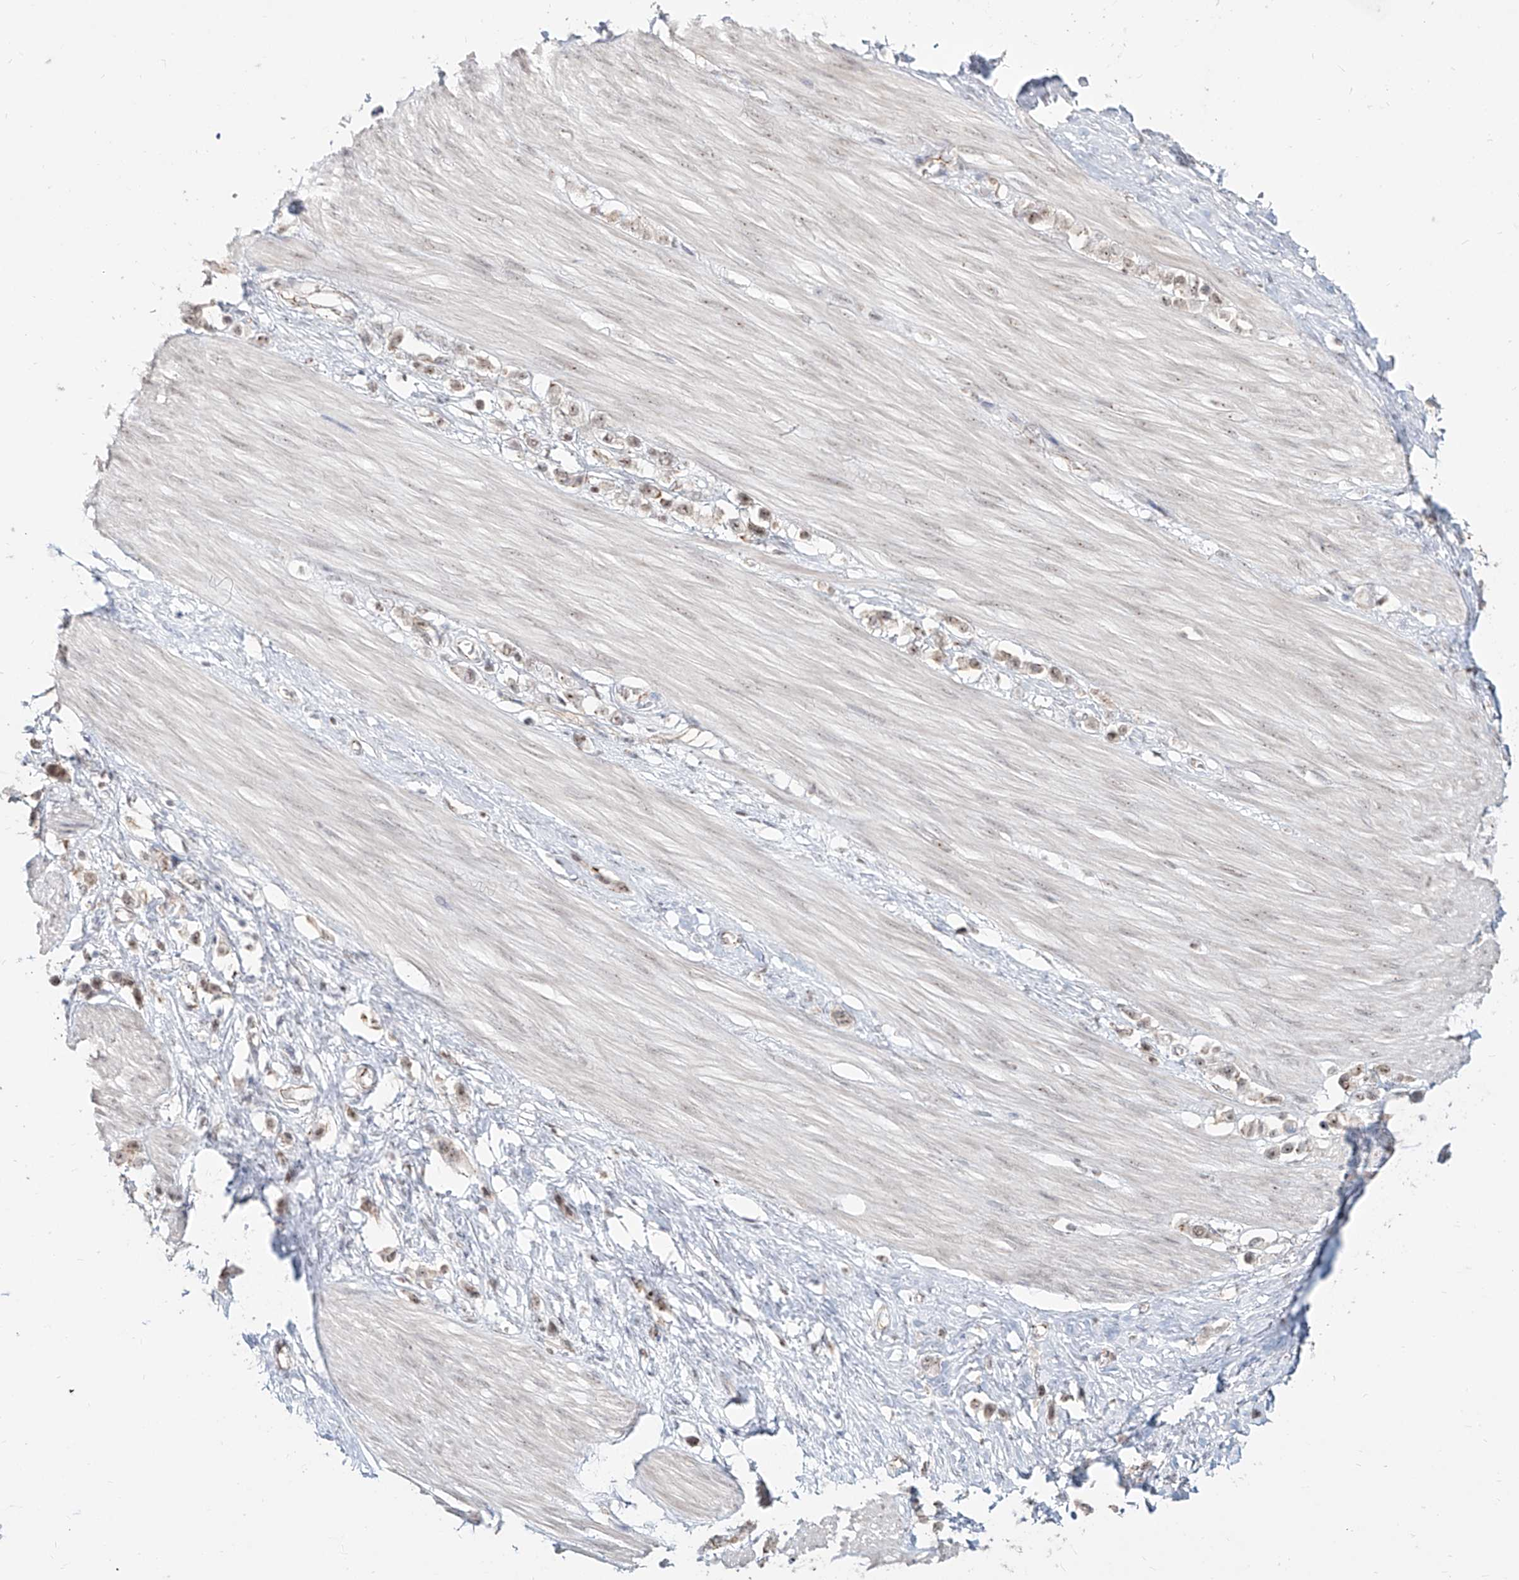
{"staining": {"intensity": "moderate", "quantity": "25%-75%", "location": "cytoplasmic/membranous,nuclear"}, "tissue": "stomach cancer", "cell_type": "Tumor cells", "image_type": "cancer", "snomed": [{"axis": "morphology", "description": "Adenocarcinoma, NOS"}, {"axis": "topography", "description": "Stomach"}], "caption": "A medium amount of moderate cytoplasmic/membranous and nuclear expression is appreciated in approximately 25%-75% of tumor cells in stomach cancer (adenocarcinoma) tissue.", "gene": "ZNF710", "patient": {"sex": "female", "age": 65}}